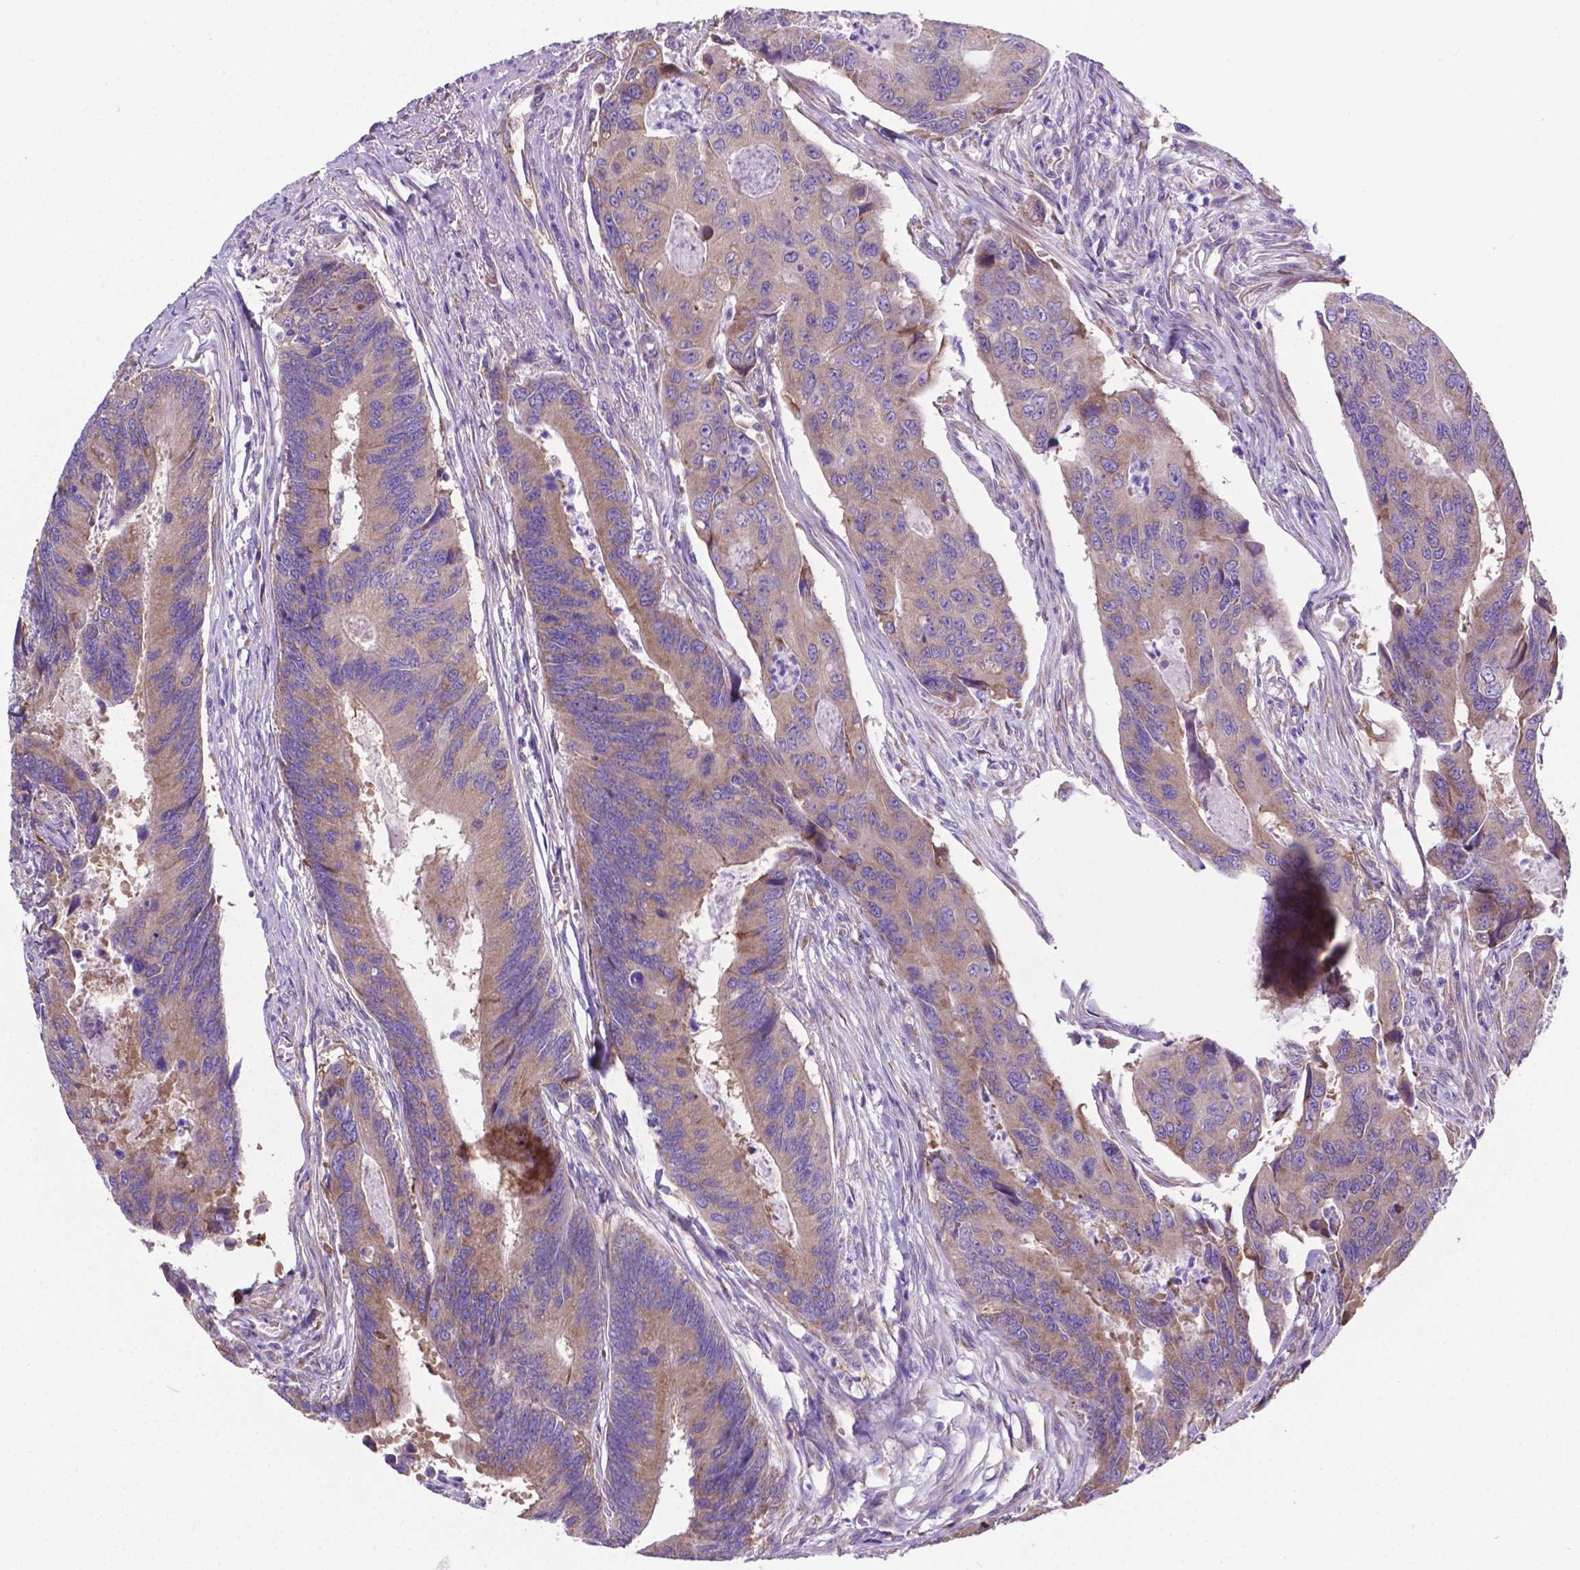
{"staining": {"intensity": "weak", "quantity": ">75%", "location": "cytoplasmic/membranous"}, "tissue": "colorectal cancer", "cell_type": "Tumor cells", "image_type": "cancer", "snomed": [{"axis": "morphology", "description": "Adenocarcinoma, NOS"}, {"axis": "topography", "description": "Colon"}], "caption": "A low amount of weak cytoplasmic/membranous expression is seen in about >75% of tumor cells in colorectal cancer (adenocarcinoma) tissue.", "gene": "RPL6", "patient": {"sex": "female", "age": 67}}